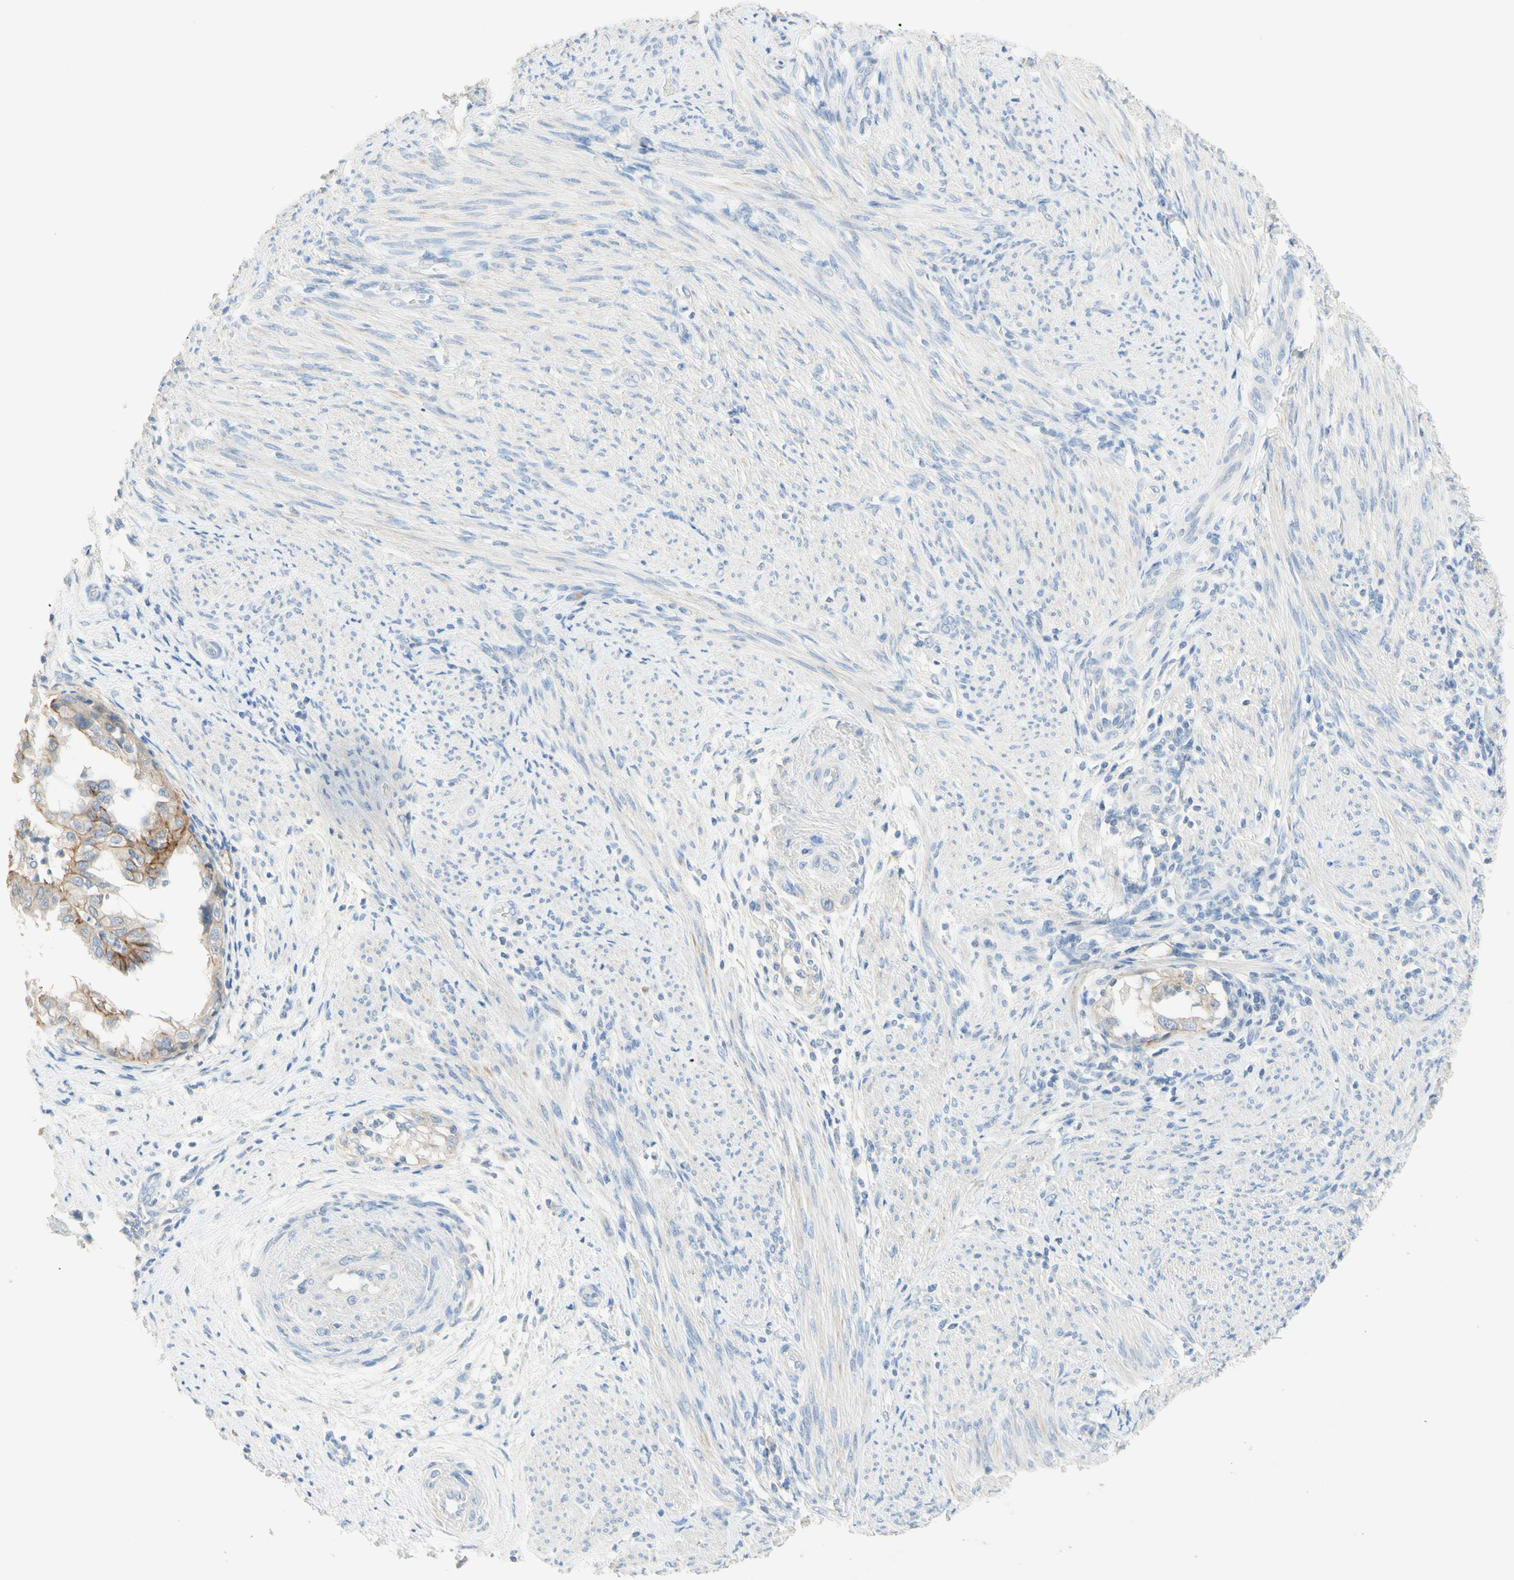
{"staining": {"intensity": "moderate", "quantity": "25%-75%", "location": "cytoplasmic/membranous"}, "tissue": "endometrial cancer", "cell_type": "Tumor cells", "image_type": "cancer", "snomed": [{"axis": "morphology", "description": "Adenocarcinoma, NOS"}, {"axis": "topography", "description": "Endometrium"}], "caption": "Moderate cytoplasmic/membranous expression for a protein is seen in about 25%-75% of tumor cells of endometrial adenocarcinoma using immunohistochemistry.", "gene": "NECTIN4", "patient": {"sex": "female", "age": 85}}